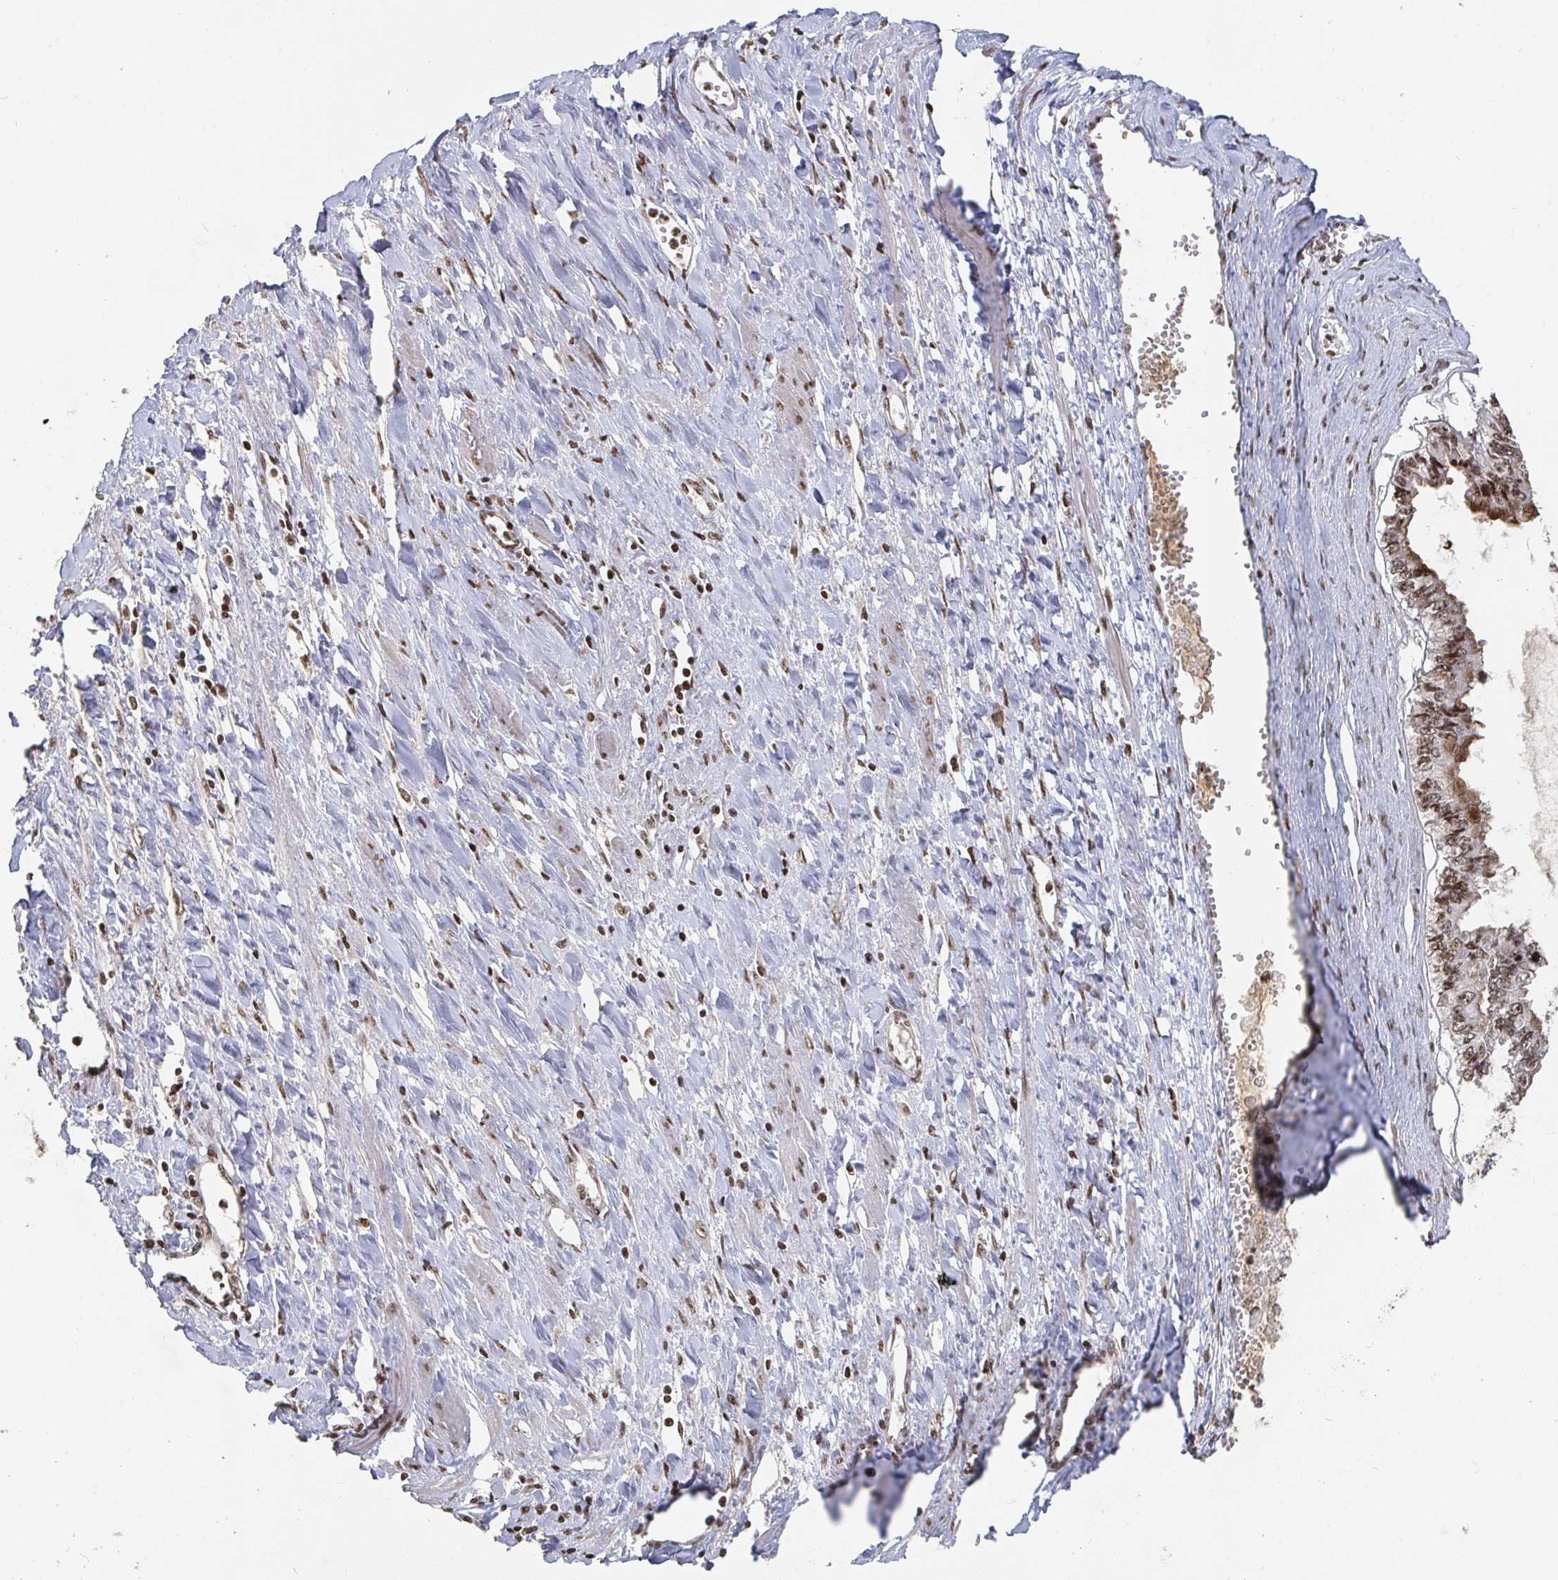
{"staining": {"intensity": "moderate", "quantity": ">75%", "location": "nuclear"}, "tissue": "ovarian cancer", "cell_type": "Tumor cells", "image_type": "cancer", "snomed": [{"axis": "morphology", "description": "Cystadenocarcinoma, mucinous, NOS"}, {"axis": "topography", "description": "Ovary"}], "caption": "Protein expression analysis of human mucinous cystadenocarcinoma (ovarian) reveals moderate nuclear expression in approximately >75% of tumor cells.", "gene": "ZDHHC12", "patient": {"sex": "female", "age": 72}}